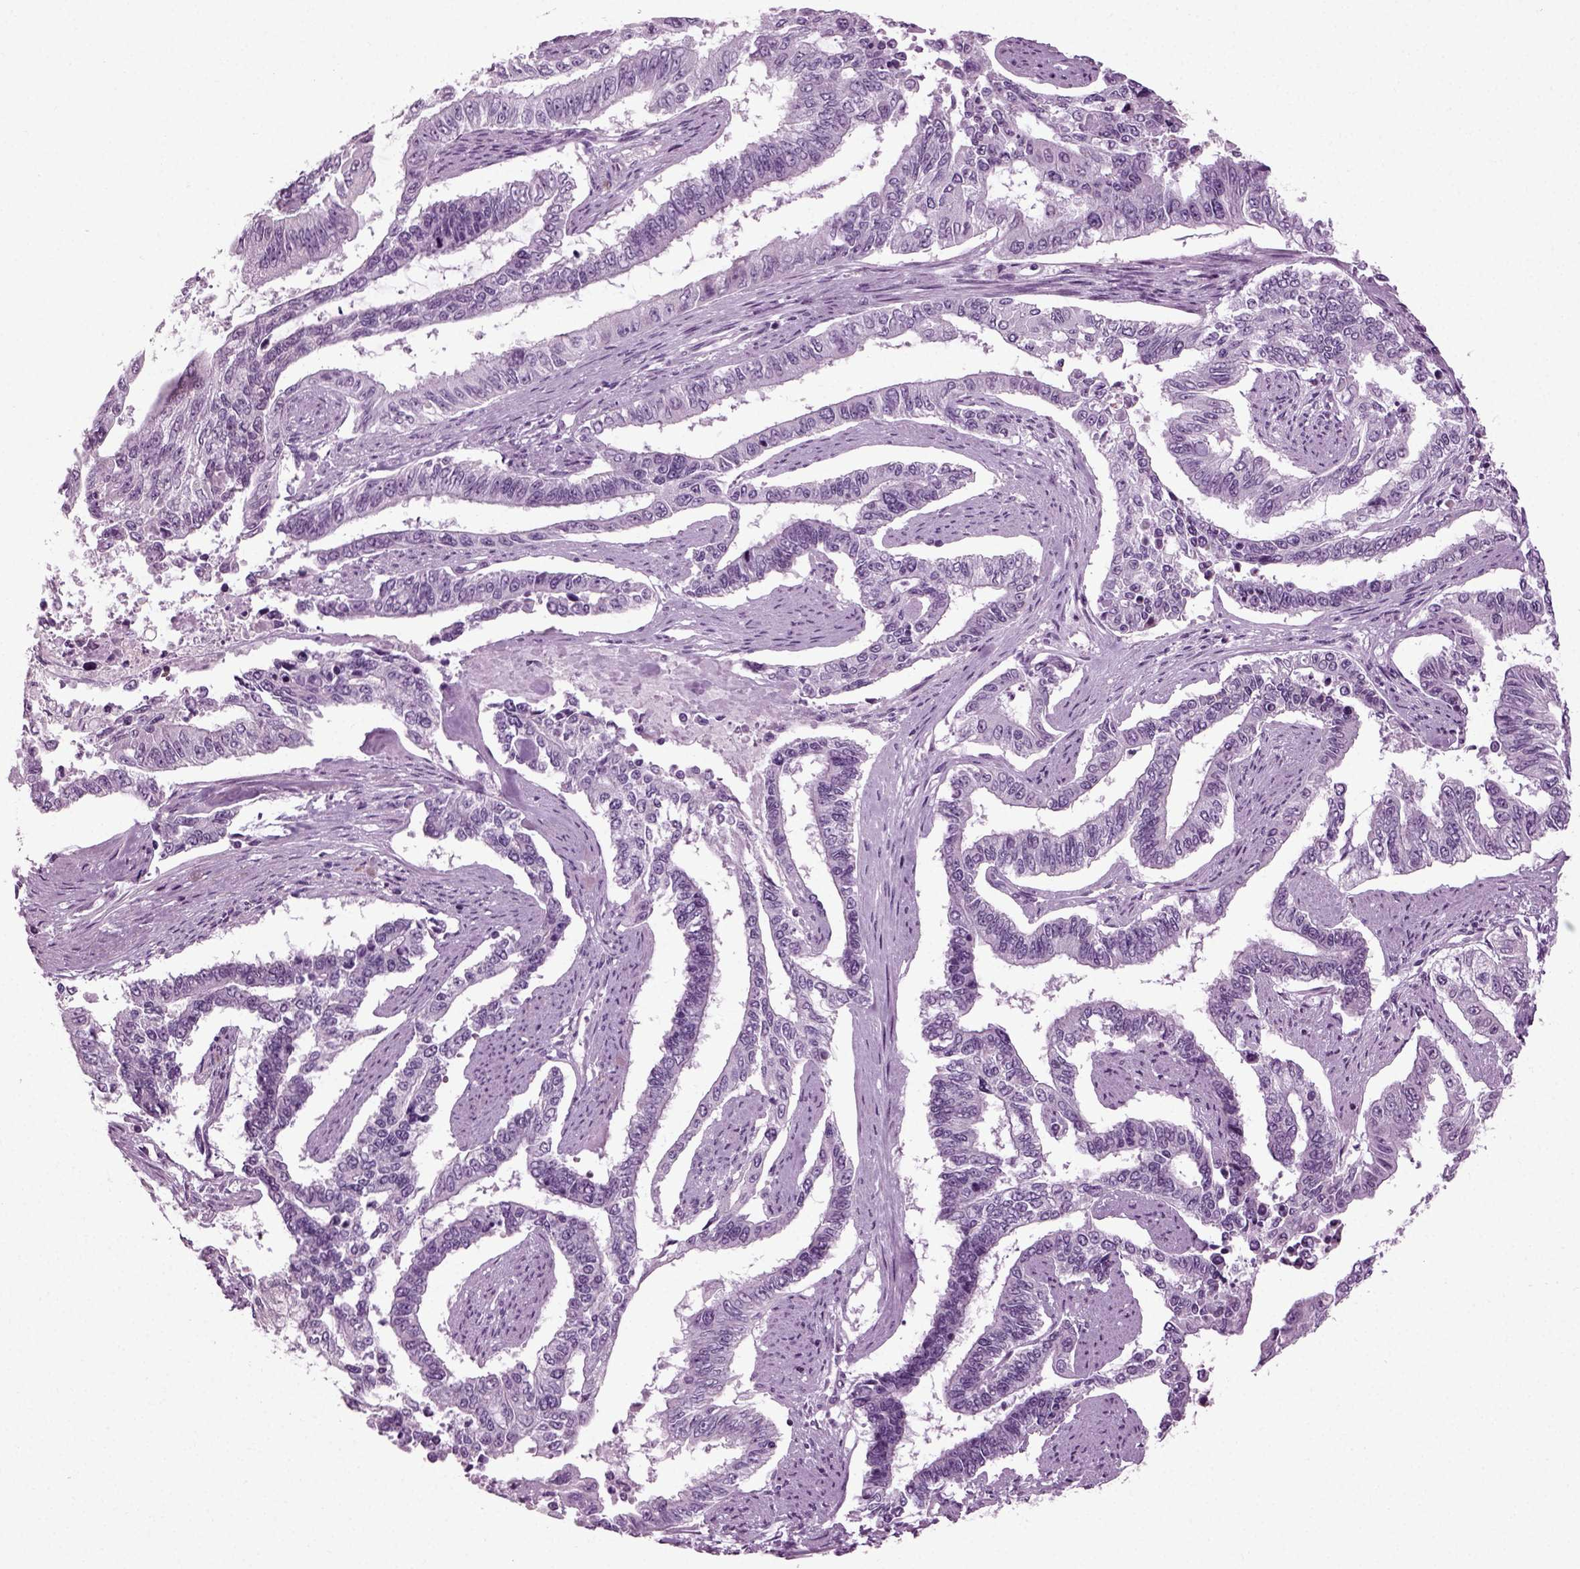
{"staining": {"intensity": "negative", "quantity": "none", "location": "none"}, "tissue": "endometrial cancer", "cell_type": "Tumor cells", "image_type": "cancer", "snomed": [{"axis": "morphology", "description": "Adenocarcinoma, NOS"}, {"axis": "topography", "description": "Uterus"}], "caption": "There is no significant staining in tumor cells of endometrial cancer (adenocarcinoma).", "gene": "PRLH", "patient": {"sex": "female", "age": 59}}